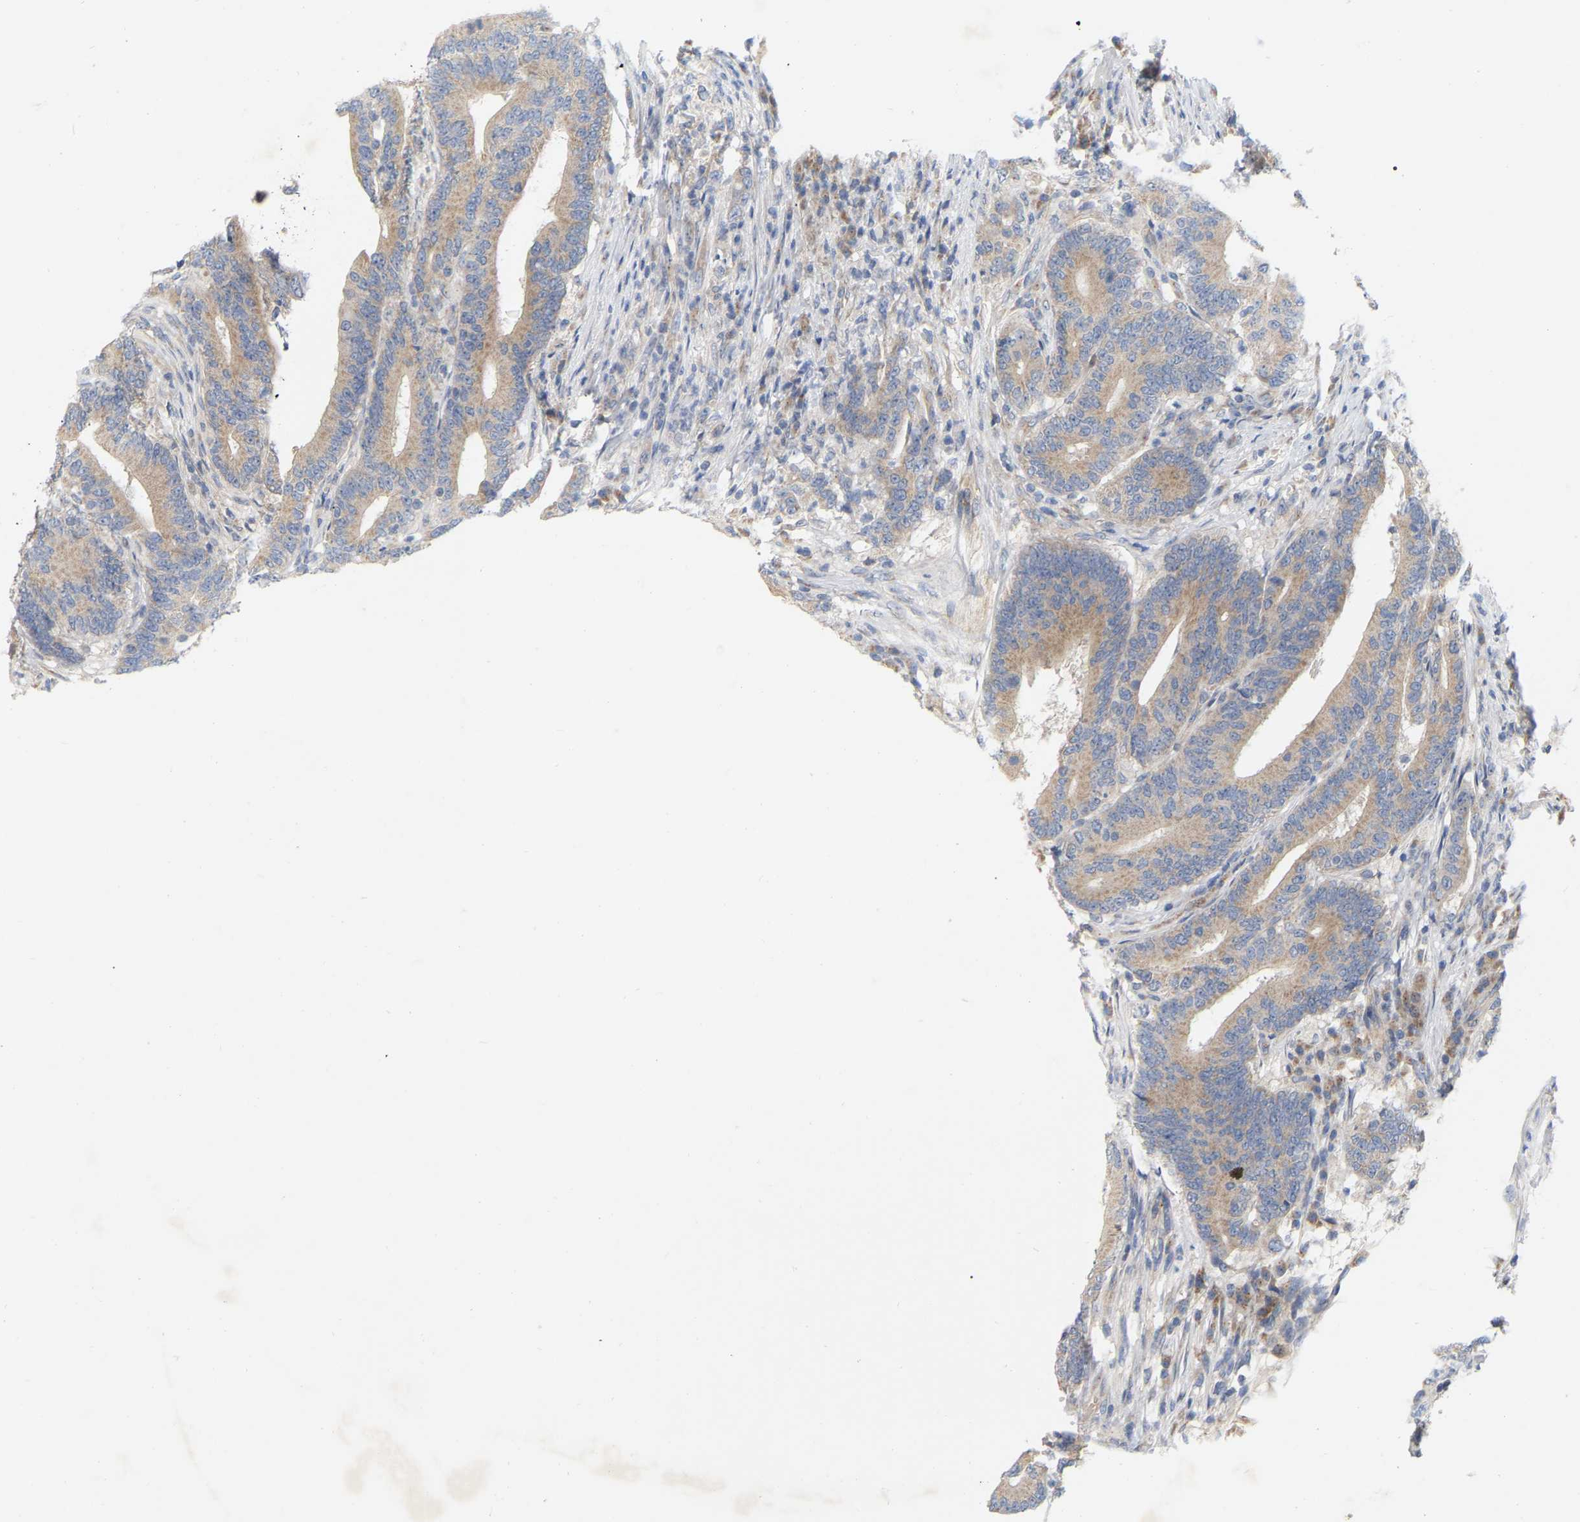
{"staining": {"intensity": "moderate", "quantity": ">75%", "location": "cytoplasmic/membranous"}, "tissue": "colorectal cancer", "cell_type": "Tumor cells", "image_type": "cancer", "snomed": [{"axis": "morphology", "description": "Adenocarcinoma, NOS"}, {"axis": "topography", "description": "Colon"}], "caption": "A histopathology image of human colorectal cancer stained for a protein shows moderate cytoplasmic/membranous brown staining in tumor cells. Using DAB (3,3'-diaminobenzidine) (brown) and hematoxylin (blue) stains, captured at high magnification using brightfield microscopy.", "gene": "MINDY4", "patient": {"sex": "female", "age": 66}}